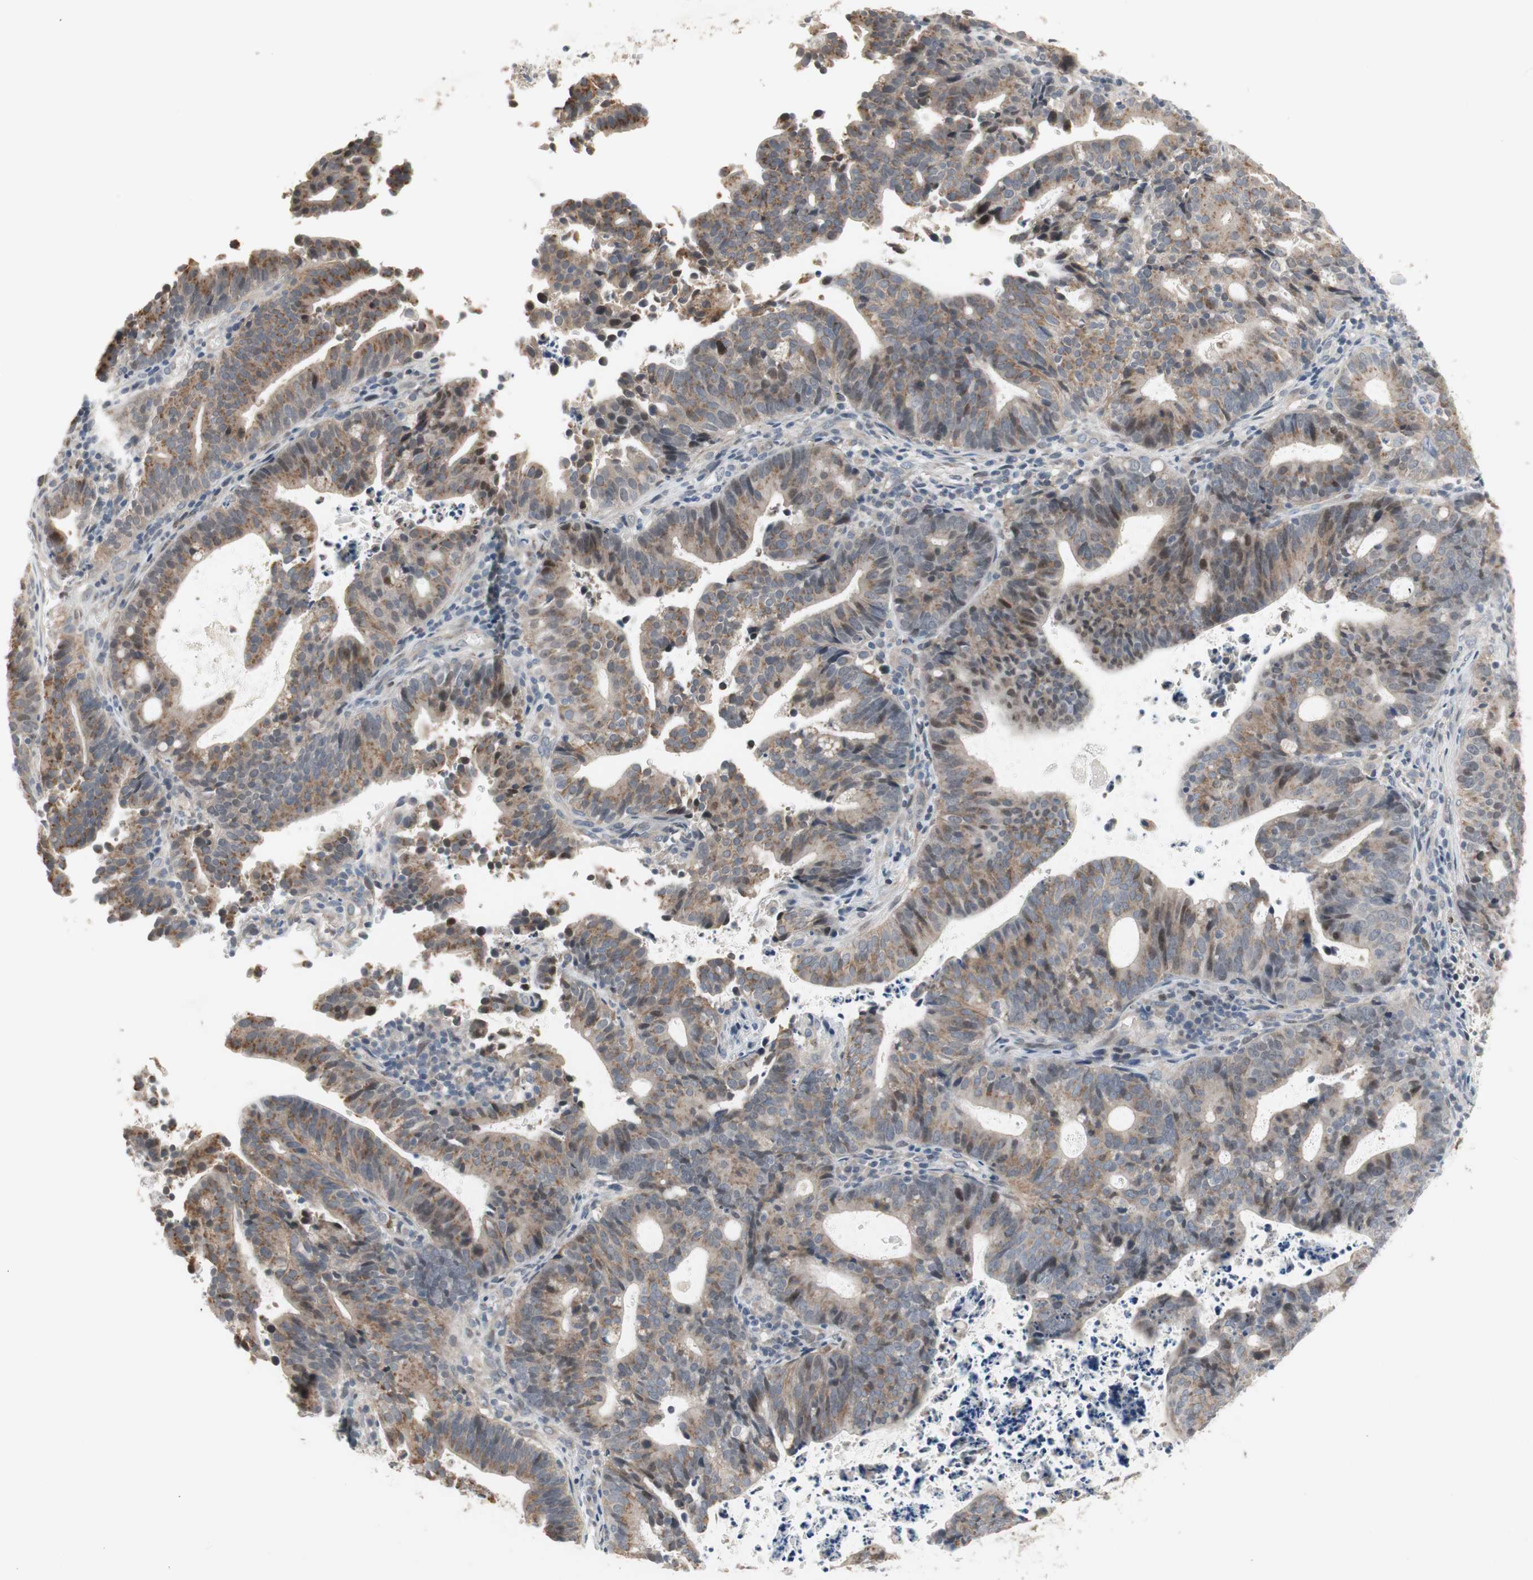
{"staining": {"intensity": "weak", "quantity": "25%-75%", "location": "cytoplasmic/membranous"}, "tissue": "endometrial cancer", "cell_type": "Tumor cells", "image_type": "cancer", "snomed": [{"axis": "morphology", "description": "Adenocarcinoma, NOS"}, {"axis": "topography", "description": "Uterus"}], "caption": "Immunohistochemistry (IHC) image of endometrial cancer (adenocarcinoma) stained for a protein (brown), which demonstrates low levels of weak cytoplasmic/membranous staining in about 25%-75% of tumor cells.", "gene": "SNX4", "patient": {"sex": "female", "age": 83}}